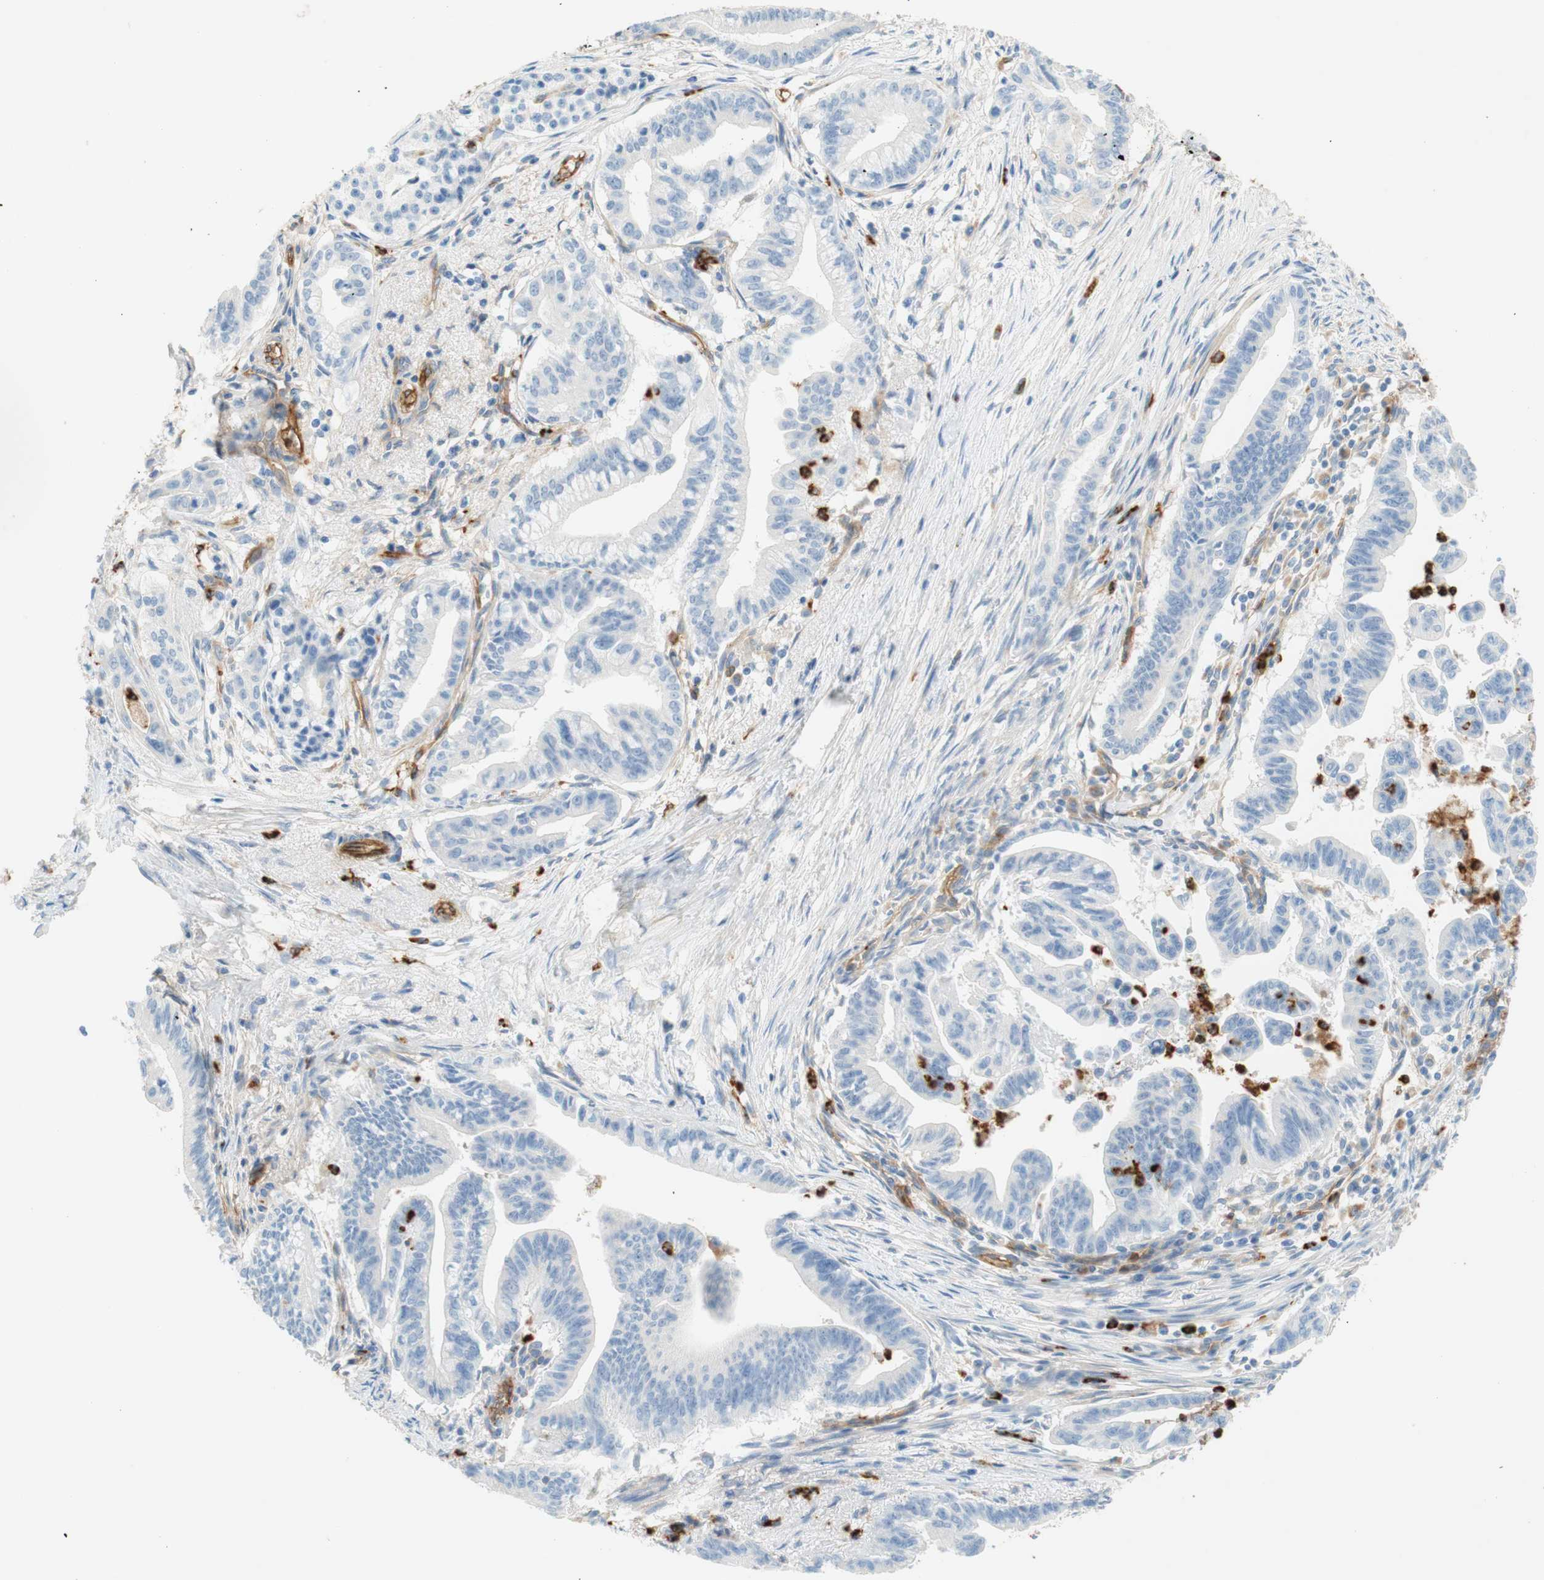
{"staining": {"intensity": "negative", "quantity": "none", "location": "none"}, "tissue": "pancreatic cancer", "cell_type": "Tumor cells", "image_type": "cancer", "snomed": [{"axis": "morphology", "description": "Adenocarcinoma, NOS"}, {"axis": "topography", "description": "Pancreas"}], "caption": "DAB immunohistochemical staining of human adenocarcinoma (pancreatic) exhibits no significant expression in tumor cells.", "gene": "STOM", "patient": {"sex": "male", "age": 70}}